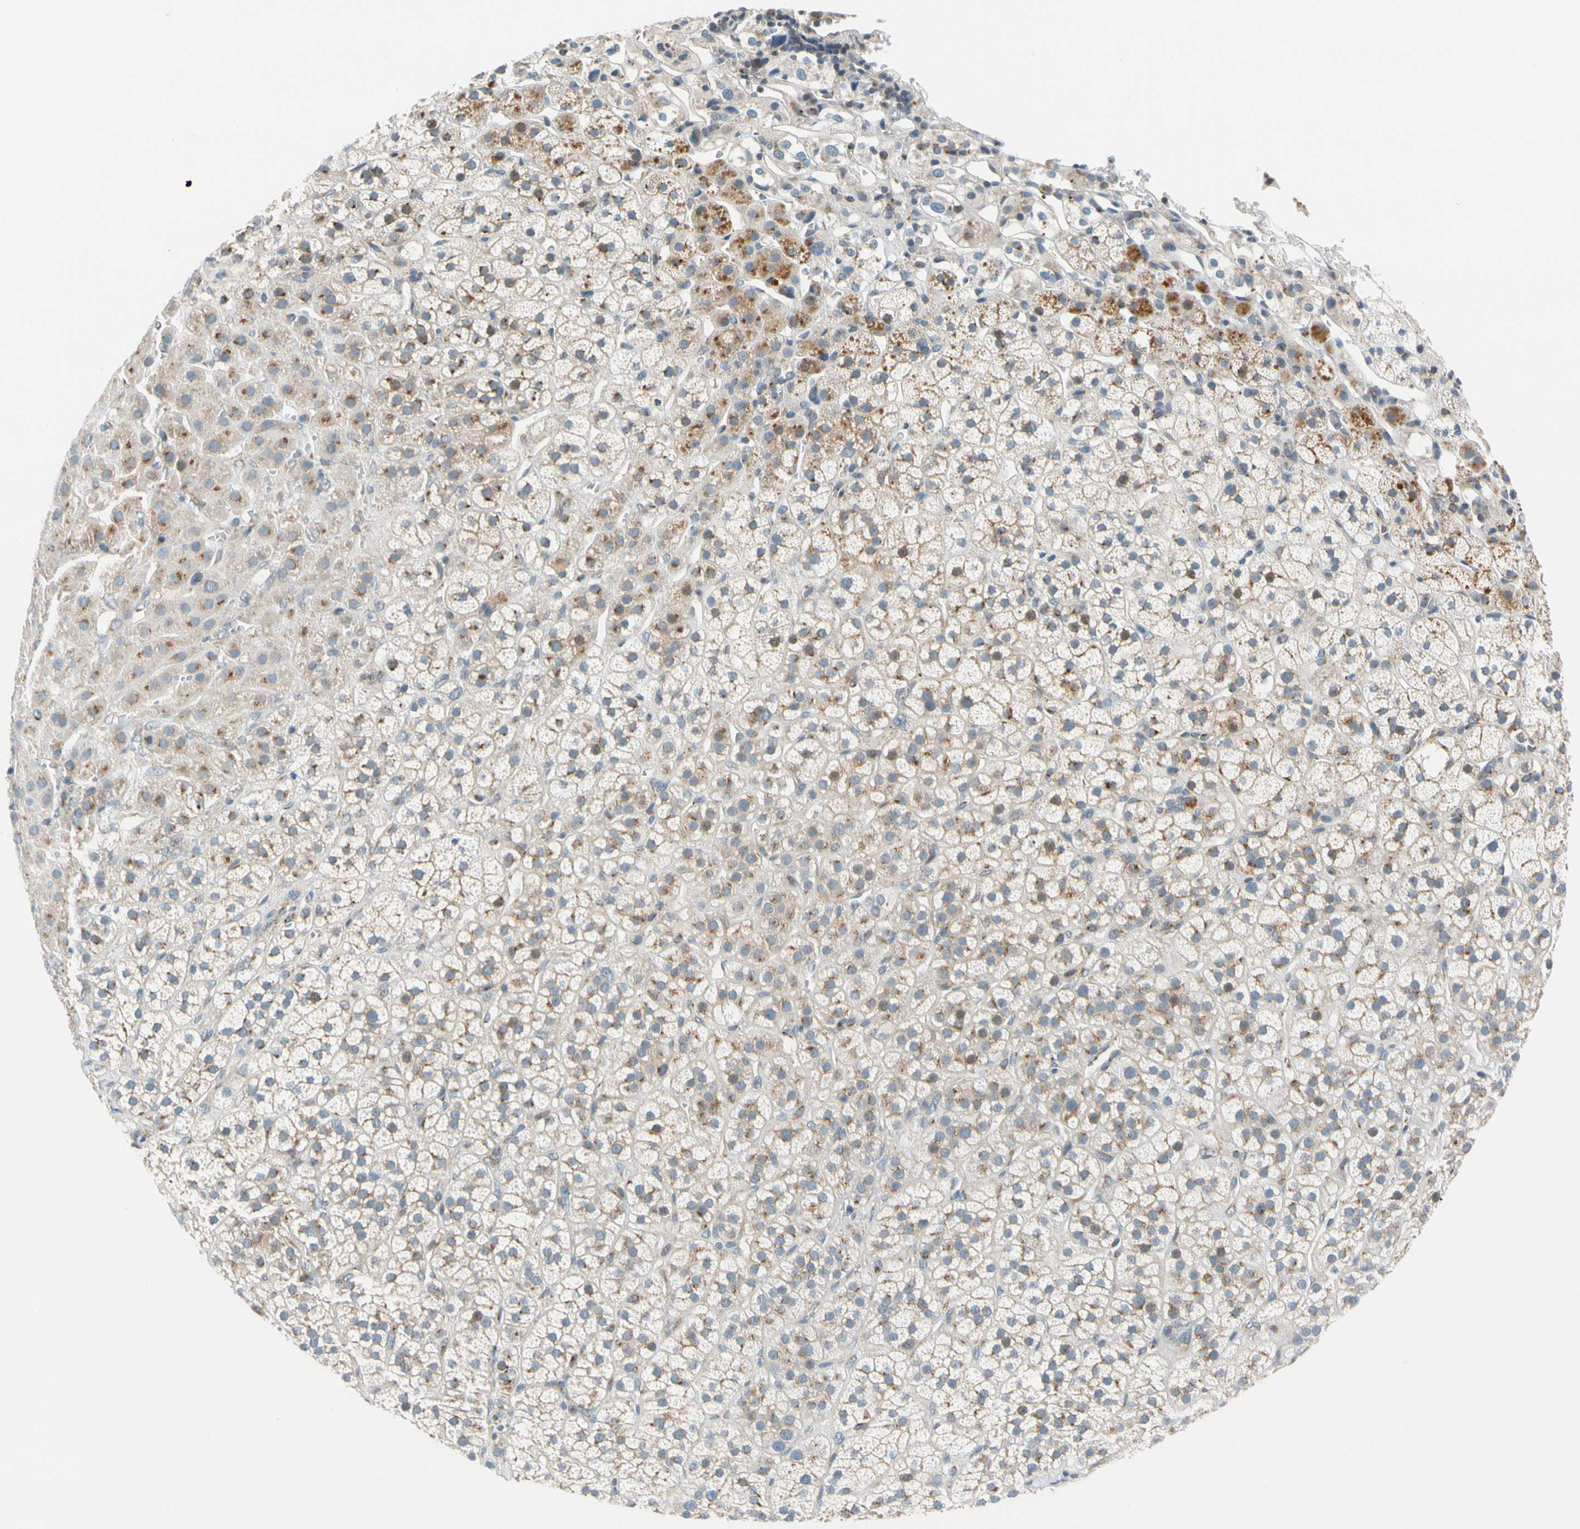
{"staining": {"intensity": "moderate", "quantity": "<25%", "location": "cytoplasmic/membranous"}, "tissue": "adrenal gland", "cell_type": "Glandular cells", "image_type": "normal", "snomed": [{"axis": "morphology", "description": "Normal tissue, NOS"}, {"axis": "topography", "description": "Adrenal gland"}], "caption": "Unremarkable adrenal gland displays moderate cytoplasmic/membranous staining in about <25% of glandular cells, visualized by immunohistochemistry.", "gene": "GPSM2", "patient": {"sex": "male", "age": 56}}